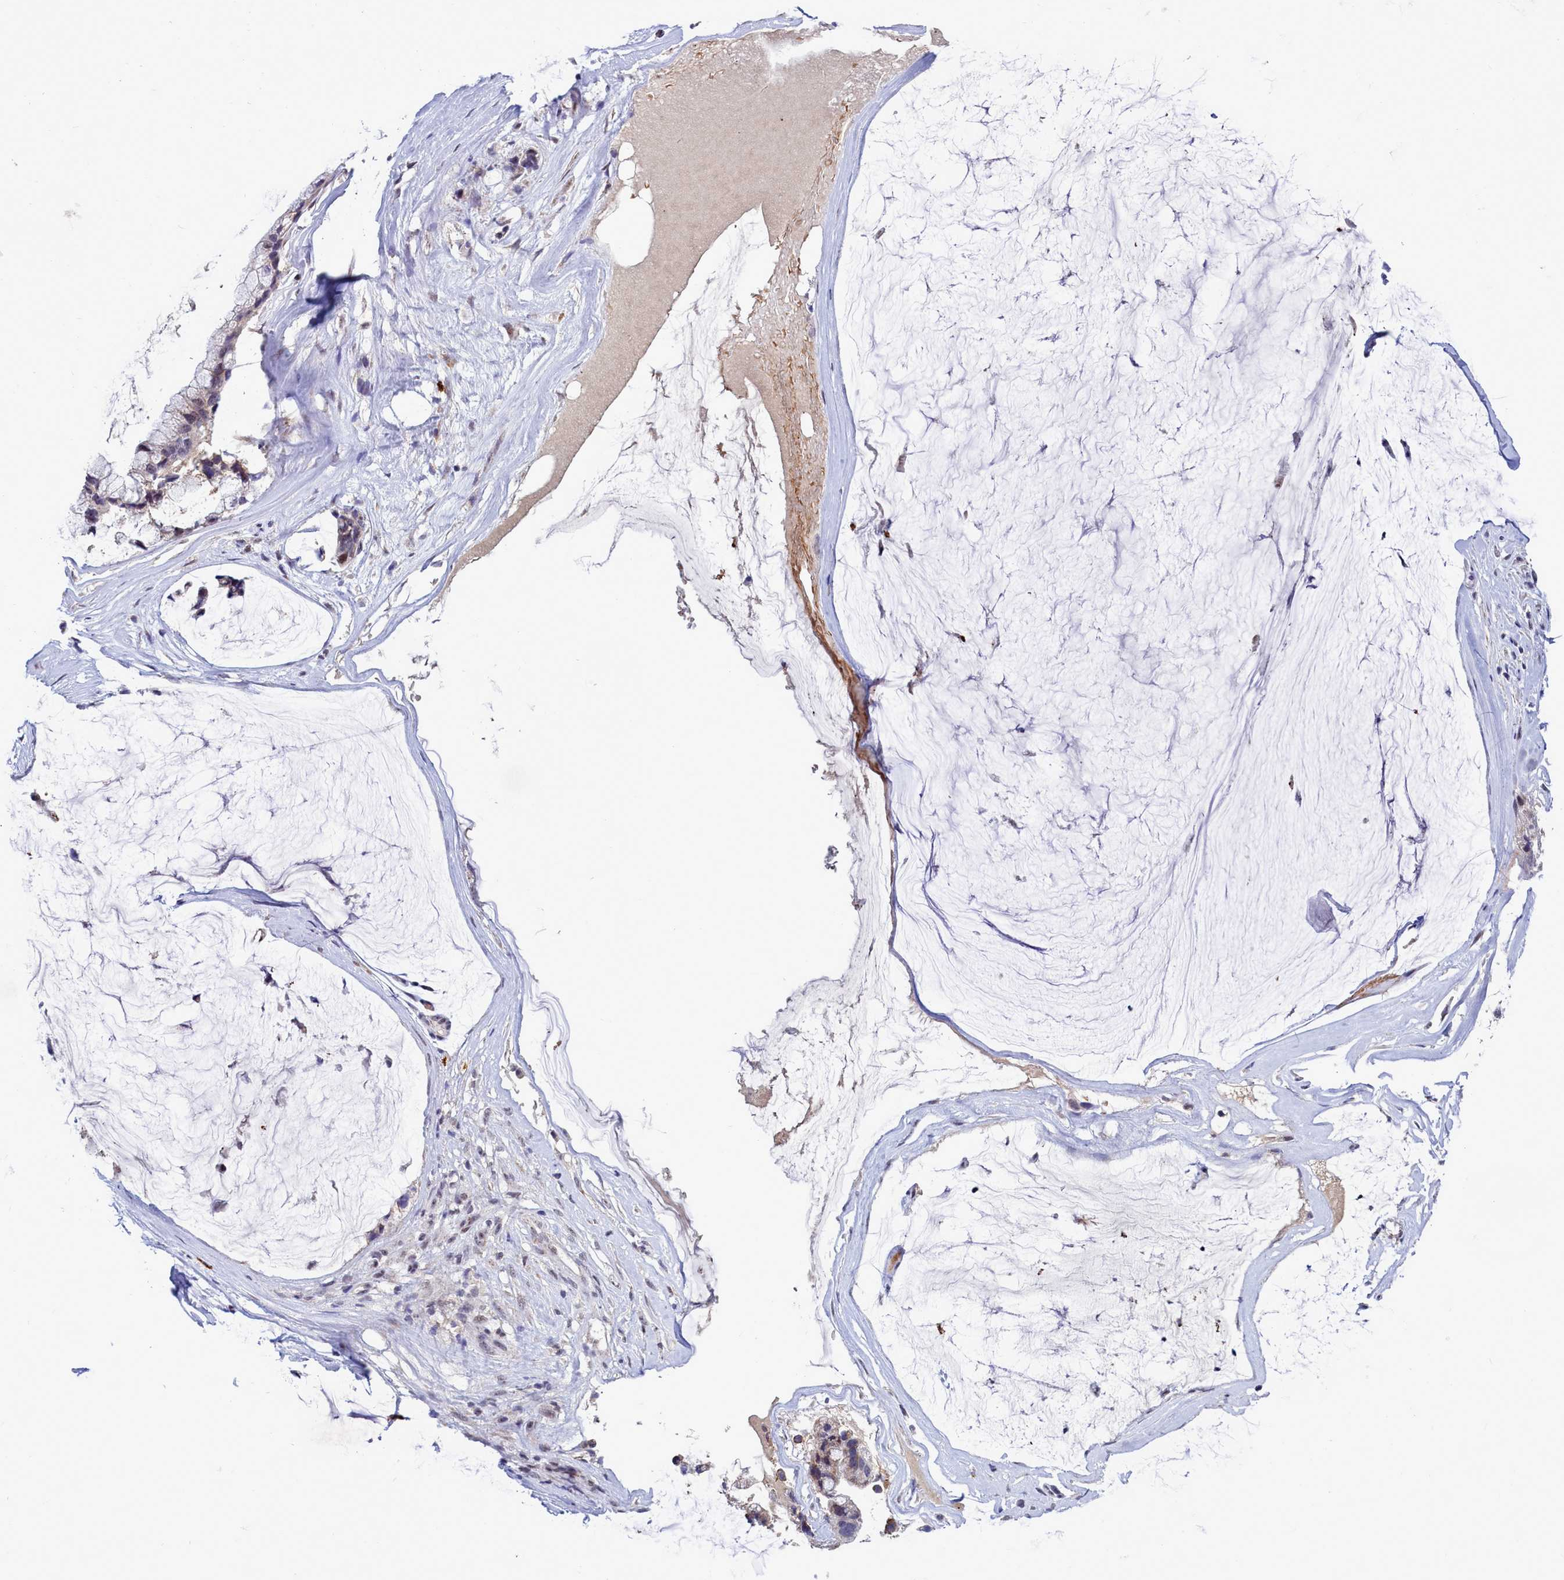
{"staining": {"intensity": "negative", "quantity": "none", "location": "none"}, "tissue": "ovarian cancer", "cell_type": "Tumor cells", "image_type": "cancer", "snomed": [{"axis": "morphology", "description": "Cystadenocarcinoma, mucinous, NOS"}, {"axis": "topography", "description": "Ovary"}], "caption": "This micrograph is of ovarian cancer stained with immunohistochemistry (IHC) to label a protein in brown with the nuclei are counter-stained blue. There is no staining in tumor cells.", "gene": "POM121L2", "patient": {"sex": "female", "age": 39}}